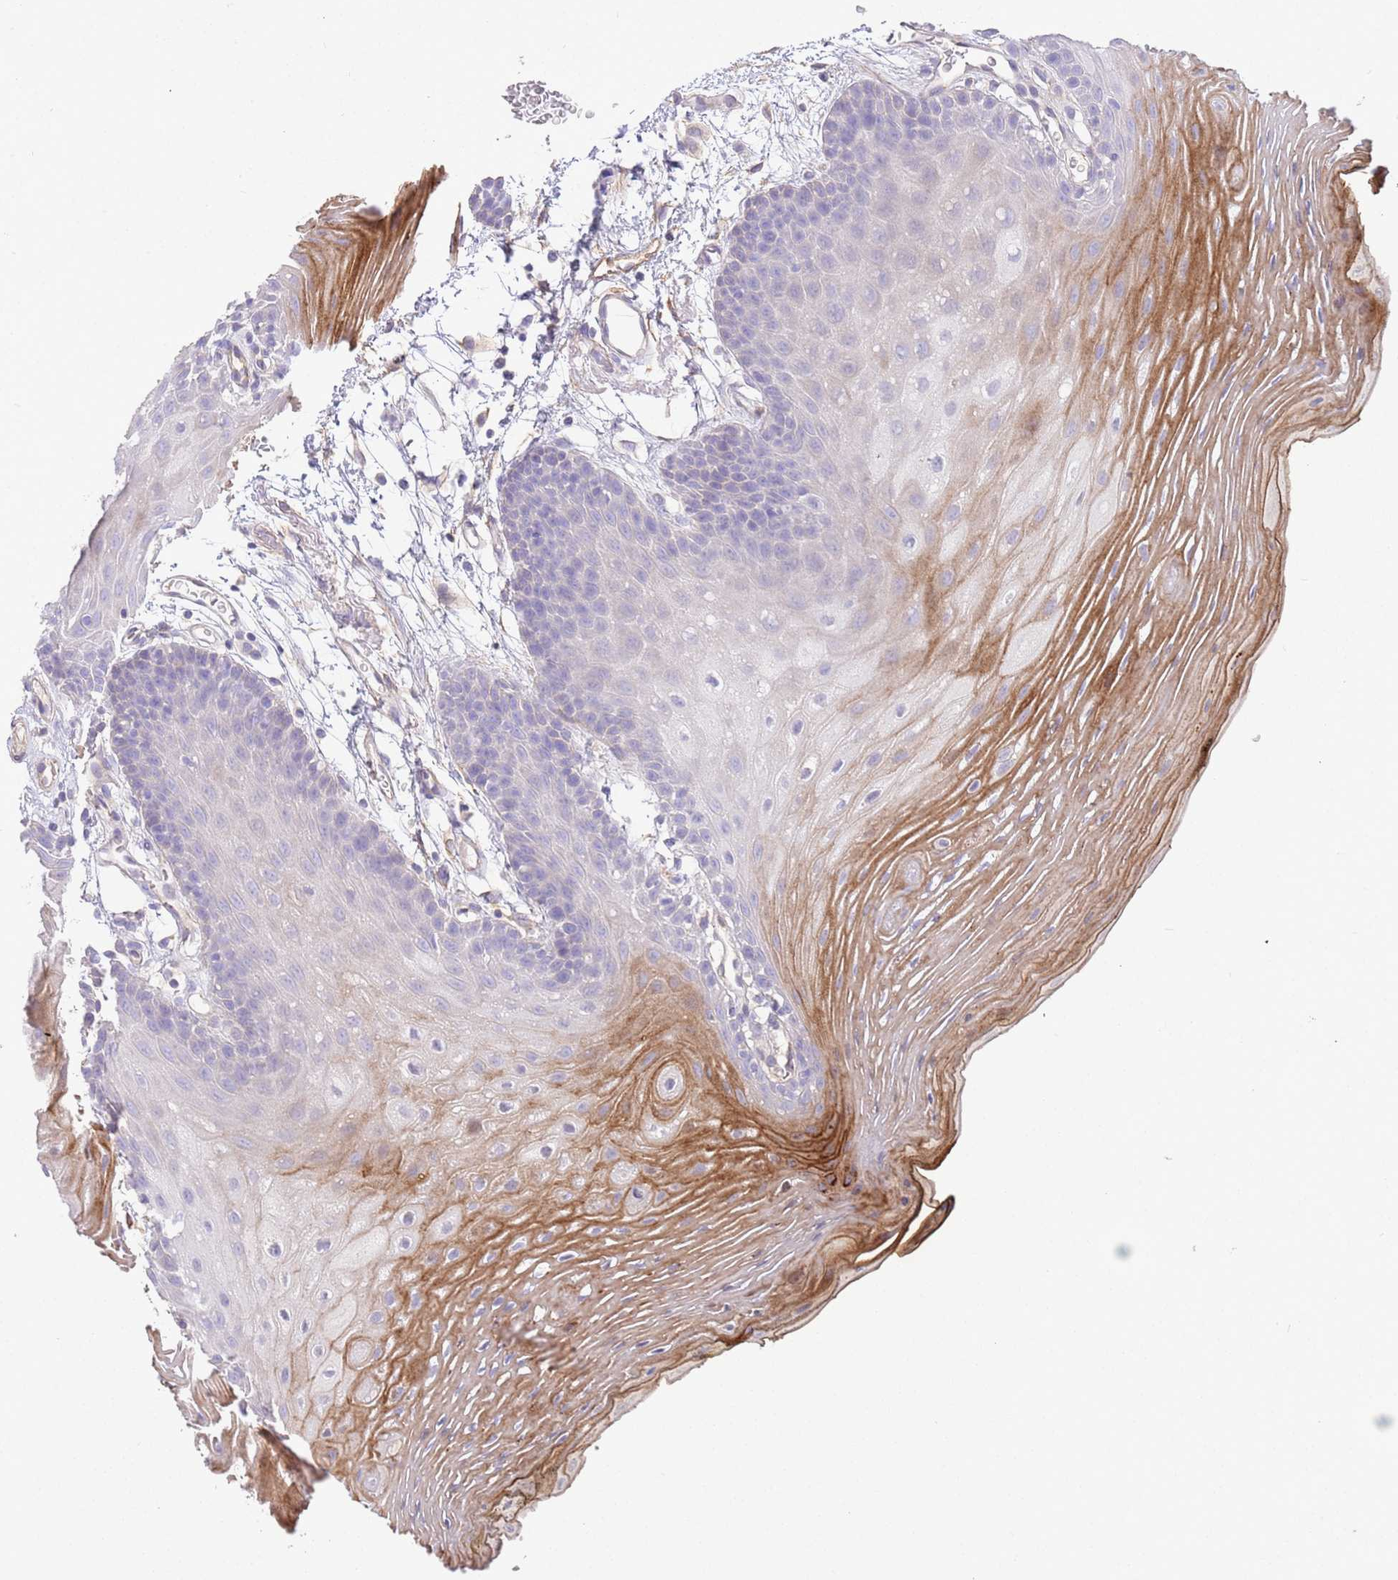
{"staining": {"intensity": "strong", "quantity": "<25%", "location": "cytoplasmic/membranous"}, "tissue": "oral mucosa", "cell_type": "Squamous epithelial cells", "image_type": "normal", "snomed": [{"axis": "morphology", "description": "Normal tissue, NOS"}, {"axis": "topography", "description": "Oral tissue"}, {"axis": "topography", "description": "Tounge, NOS"}], "caption": "Normal oral mucosa displays strong cytoplasmic/membranous positivity in approximately <25% of squamous epithelial cells, visualized by immunohistochemistry.", "gene": "SFTPA1", "patient": {"sex": "female", "age": 81}}